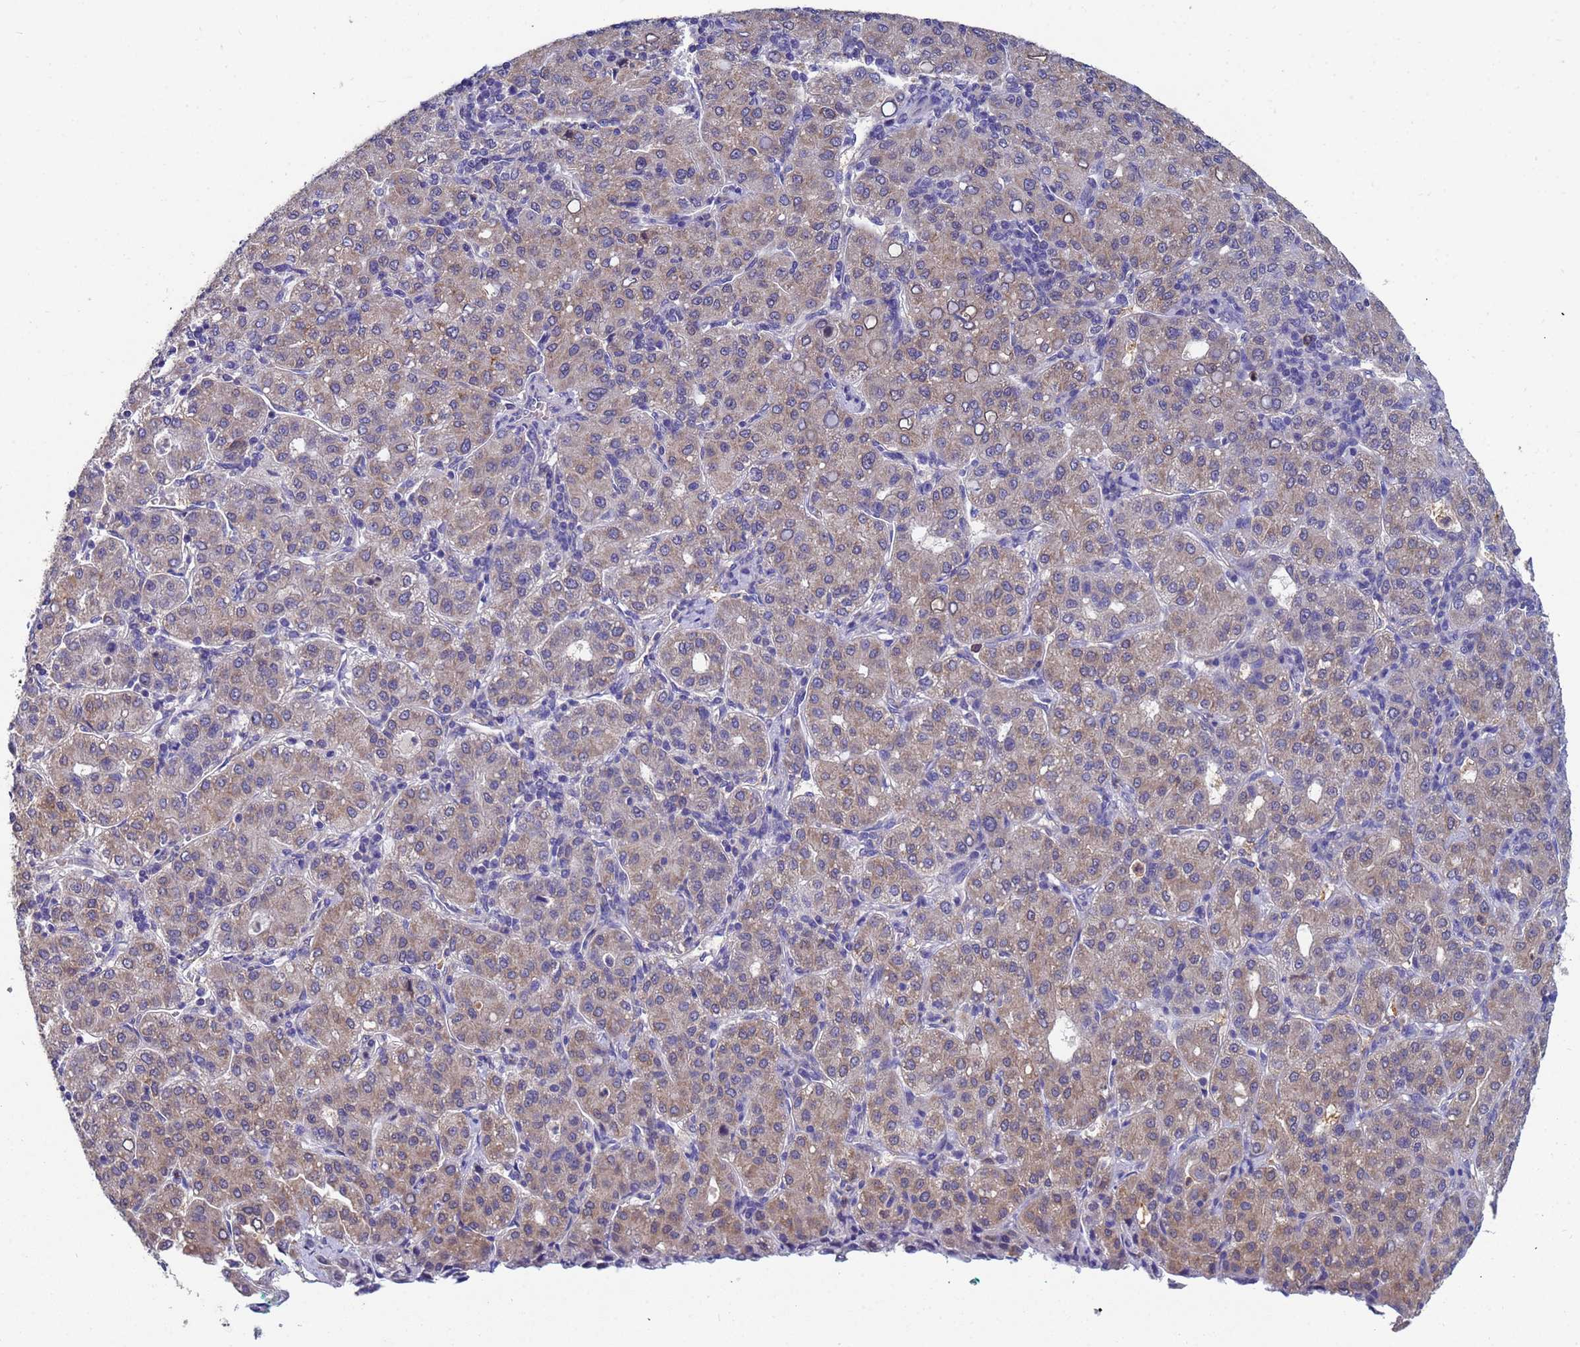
{"staining": {"intensity": "weak", "quantity": ">75%", "location": "cytoplasmic/membranous"}, "tissue": "liver cancer", "cell_type": "Tumor cells", "image_type": "cancer", "snomed": [{"axis": "morphology", "description": "Carcinoma, Hepatocellular, NOS"}, {"axis": "topography", "description": "Liver"}], "caption": "Weak cytoplasmic/membranous positivity for a protein is seen in approximately >75% of tumor cells of liver hepatocellular carcinoma using immunohistochemistry.", "gene": "TTLL11", "patient": {"sex": "male", "age": 65}}